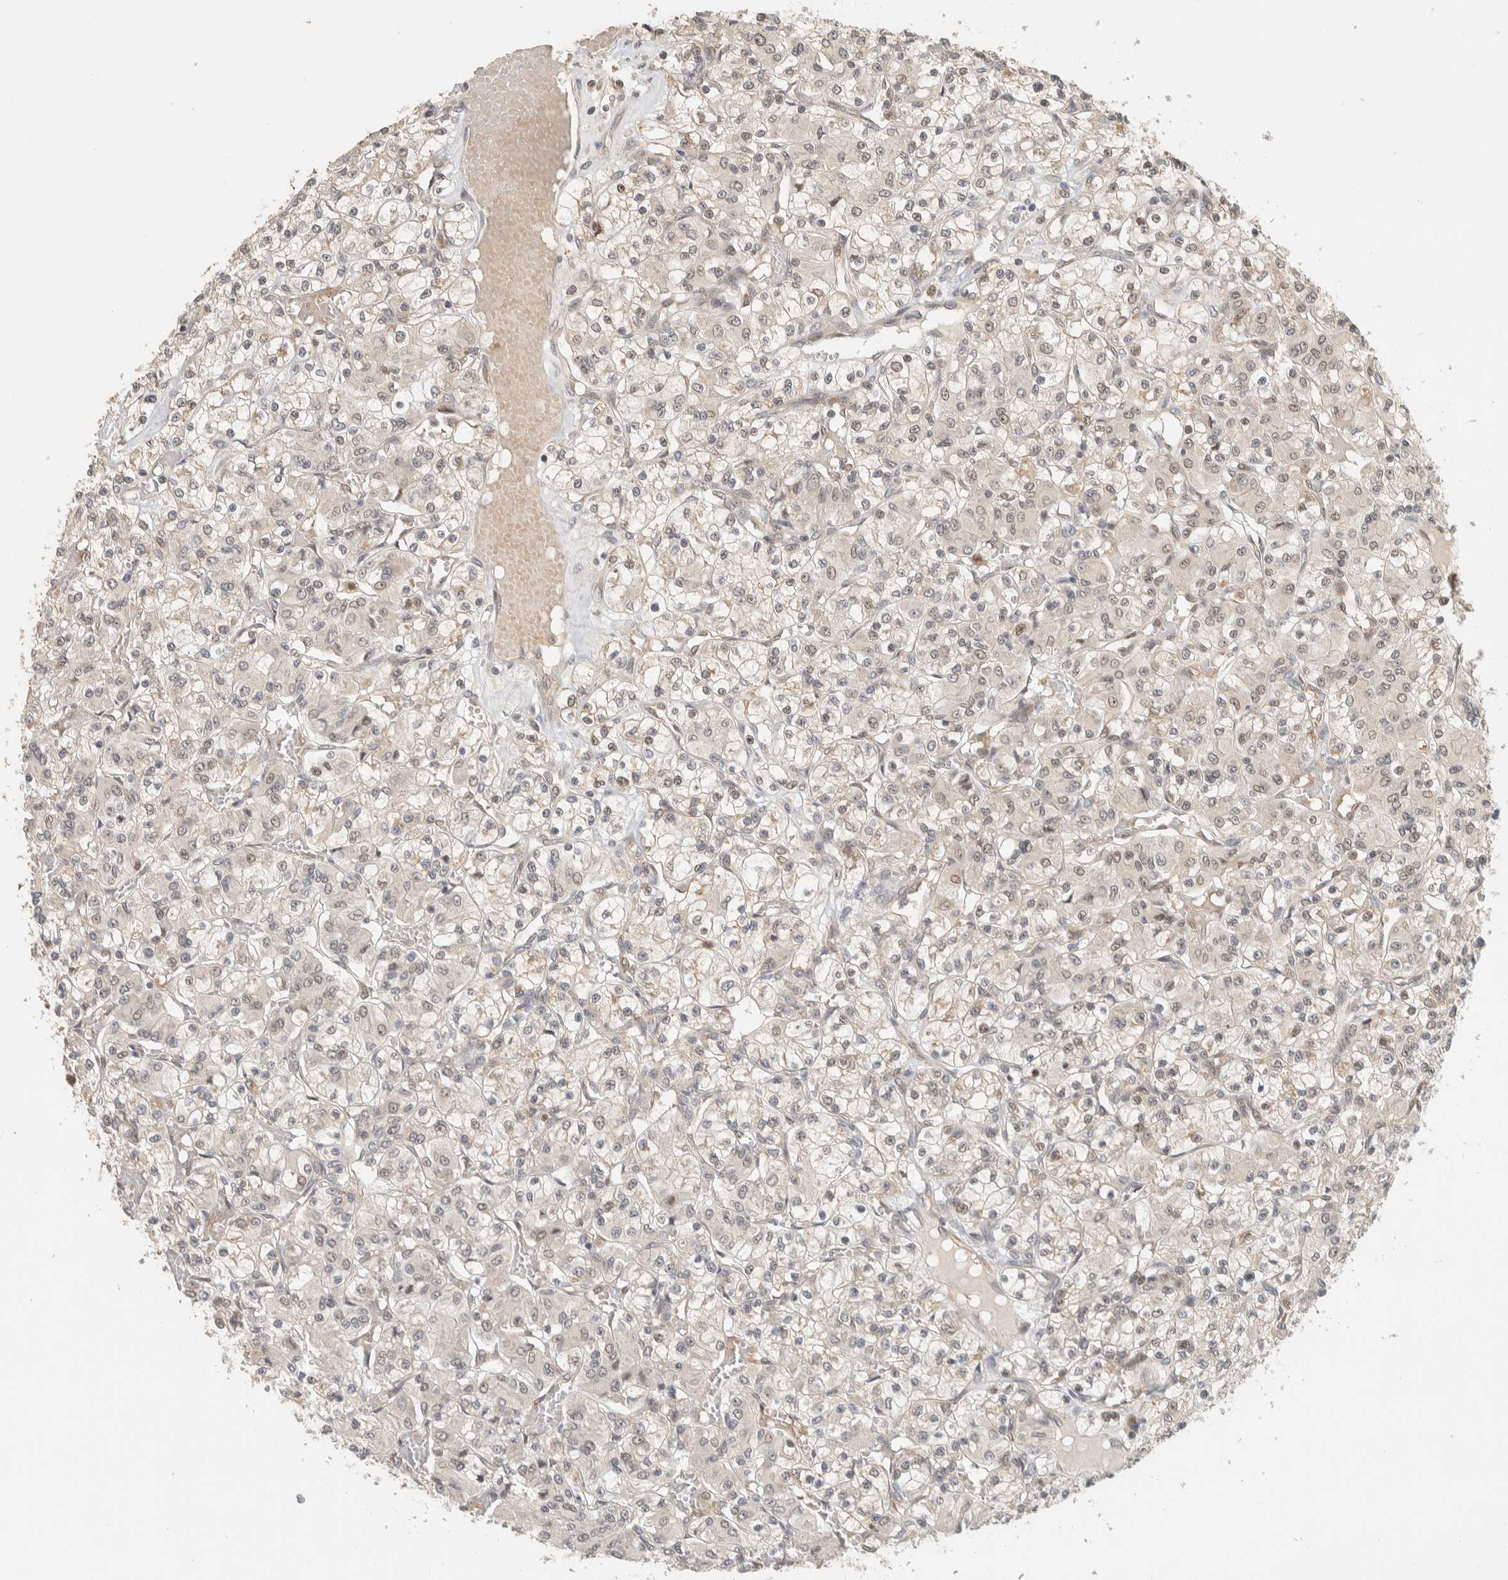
{"staining": {"intensity": "weak", "quantity": "25%-75%", "location": "nuclear"}, "tissue": "renal cancer", "cell_type": "Tumor cells", "image_type": "cancer", "snomed": [{"axis": "morphology", "description": "Adenocarcinoma, NOS"}, {"axis": "topography", "description": "Kidney"}], "caption": "Immunohistochemistry photomicrograph of neoplastic tissue: renal cancer stained using IHC reveals low levels of weak protein expression localized specifically in the nuclear of tumor cells, appearing as a nuclear brown color.", "gene": "ADSS2", "patient": {"sex": "female", "age": 59}}